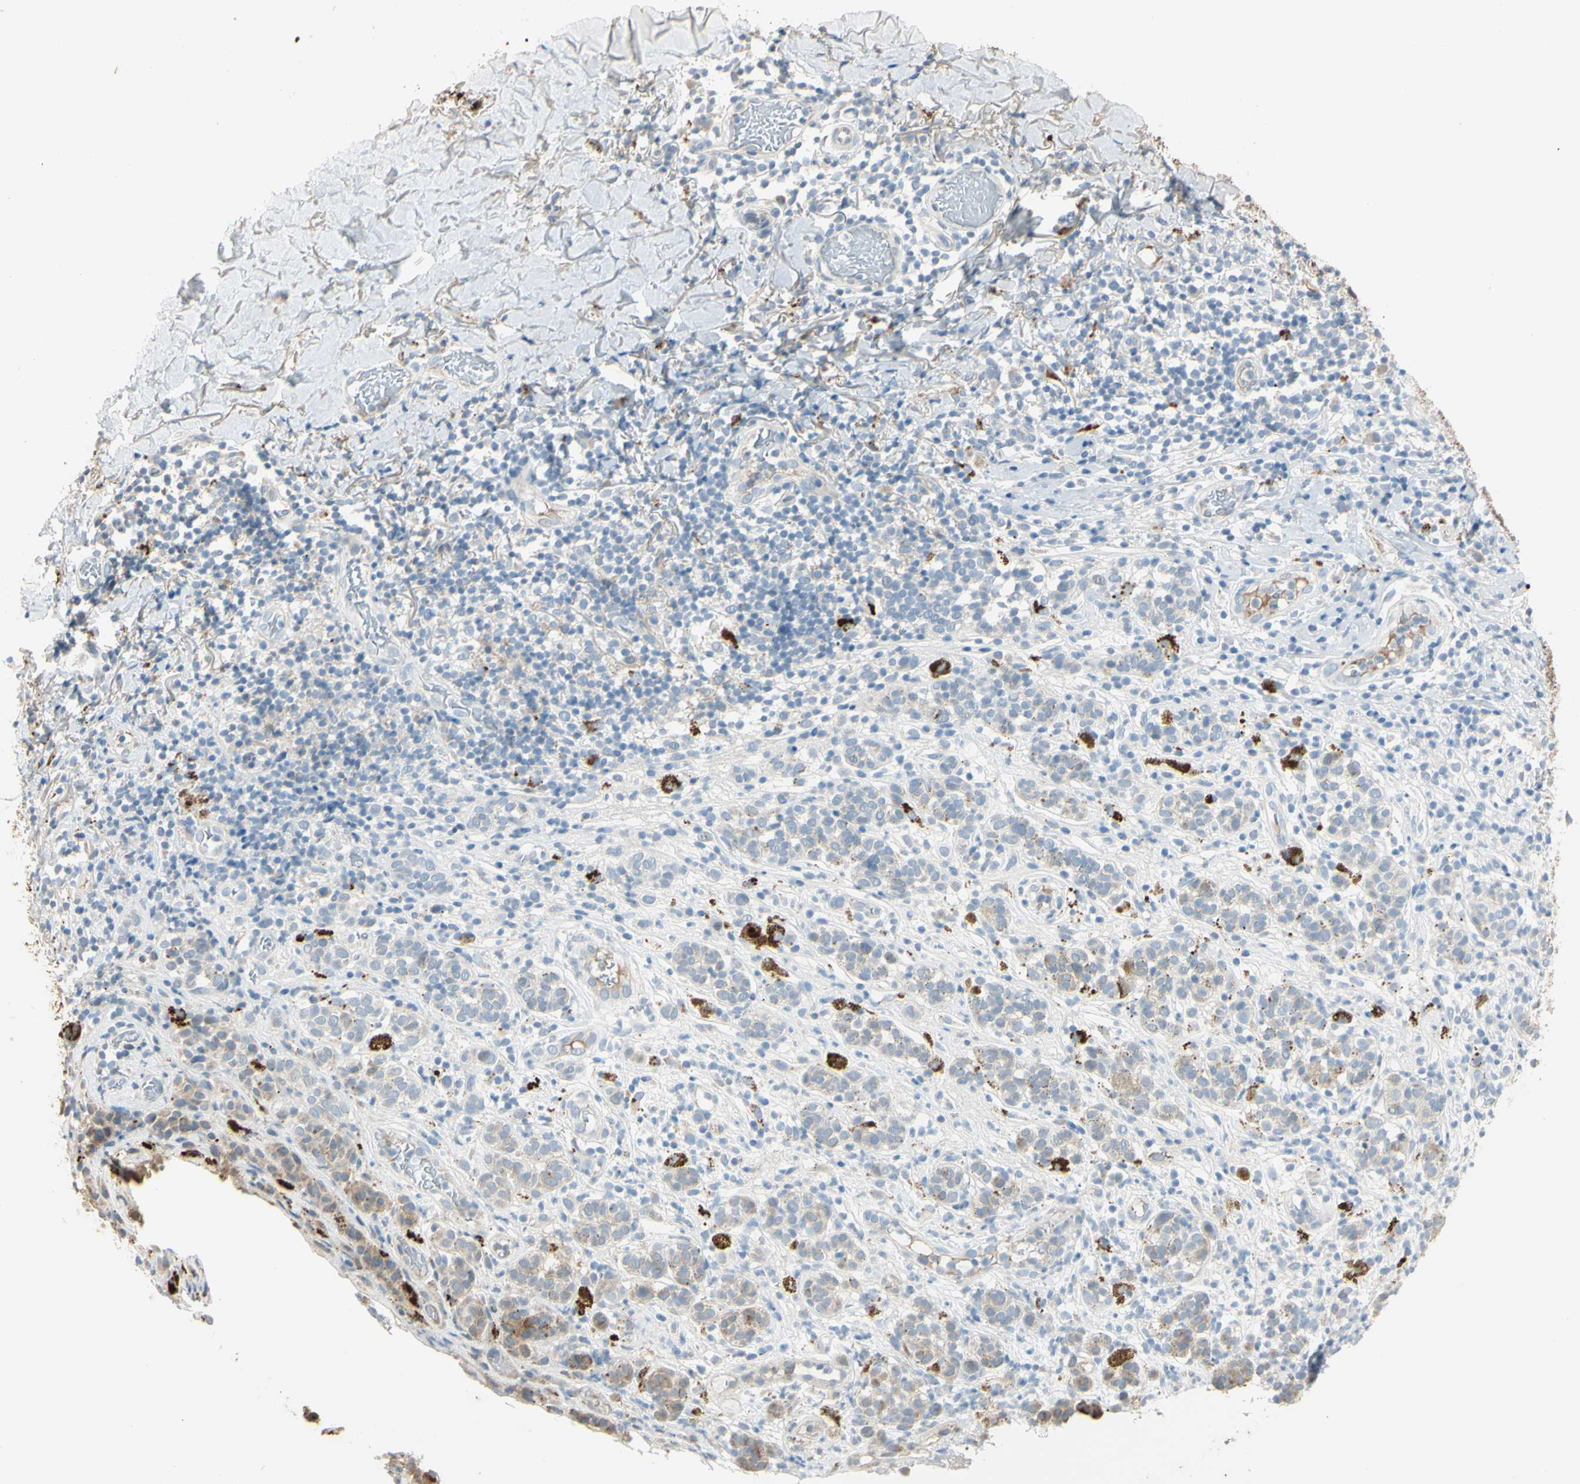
{"staining": {"intensity": "weak", "quantity": ">75%", "location": "cytoplasmic/membranous"}, "tissue": "melanoma", "cell_type": "Tumor cells", "image_type": "cancer", "snomed": [{"axis": "morphology", "description": "Malignant melanoma, NOS"}, {"axis": "topography", "description": "Skin"}], "caption": "The micrograph shows staining of melanoma, revealing weak cytoplasmic/membranous protein expression (brown color) within tumor cells.", "gene": "ANGPTL1", "patient": {"sex": "male", "age": 64}}